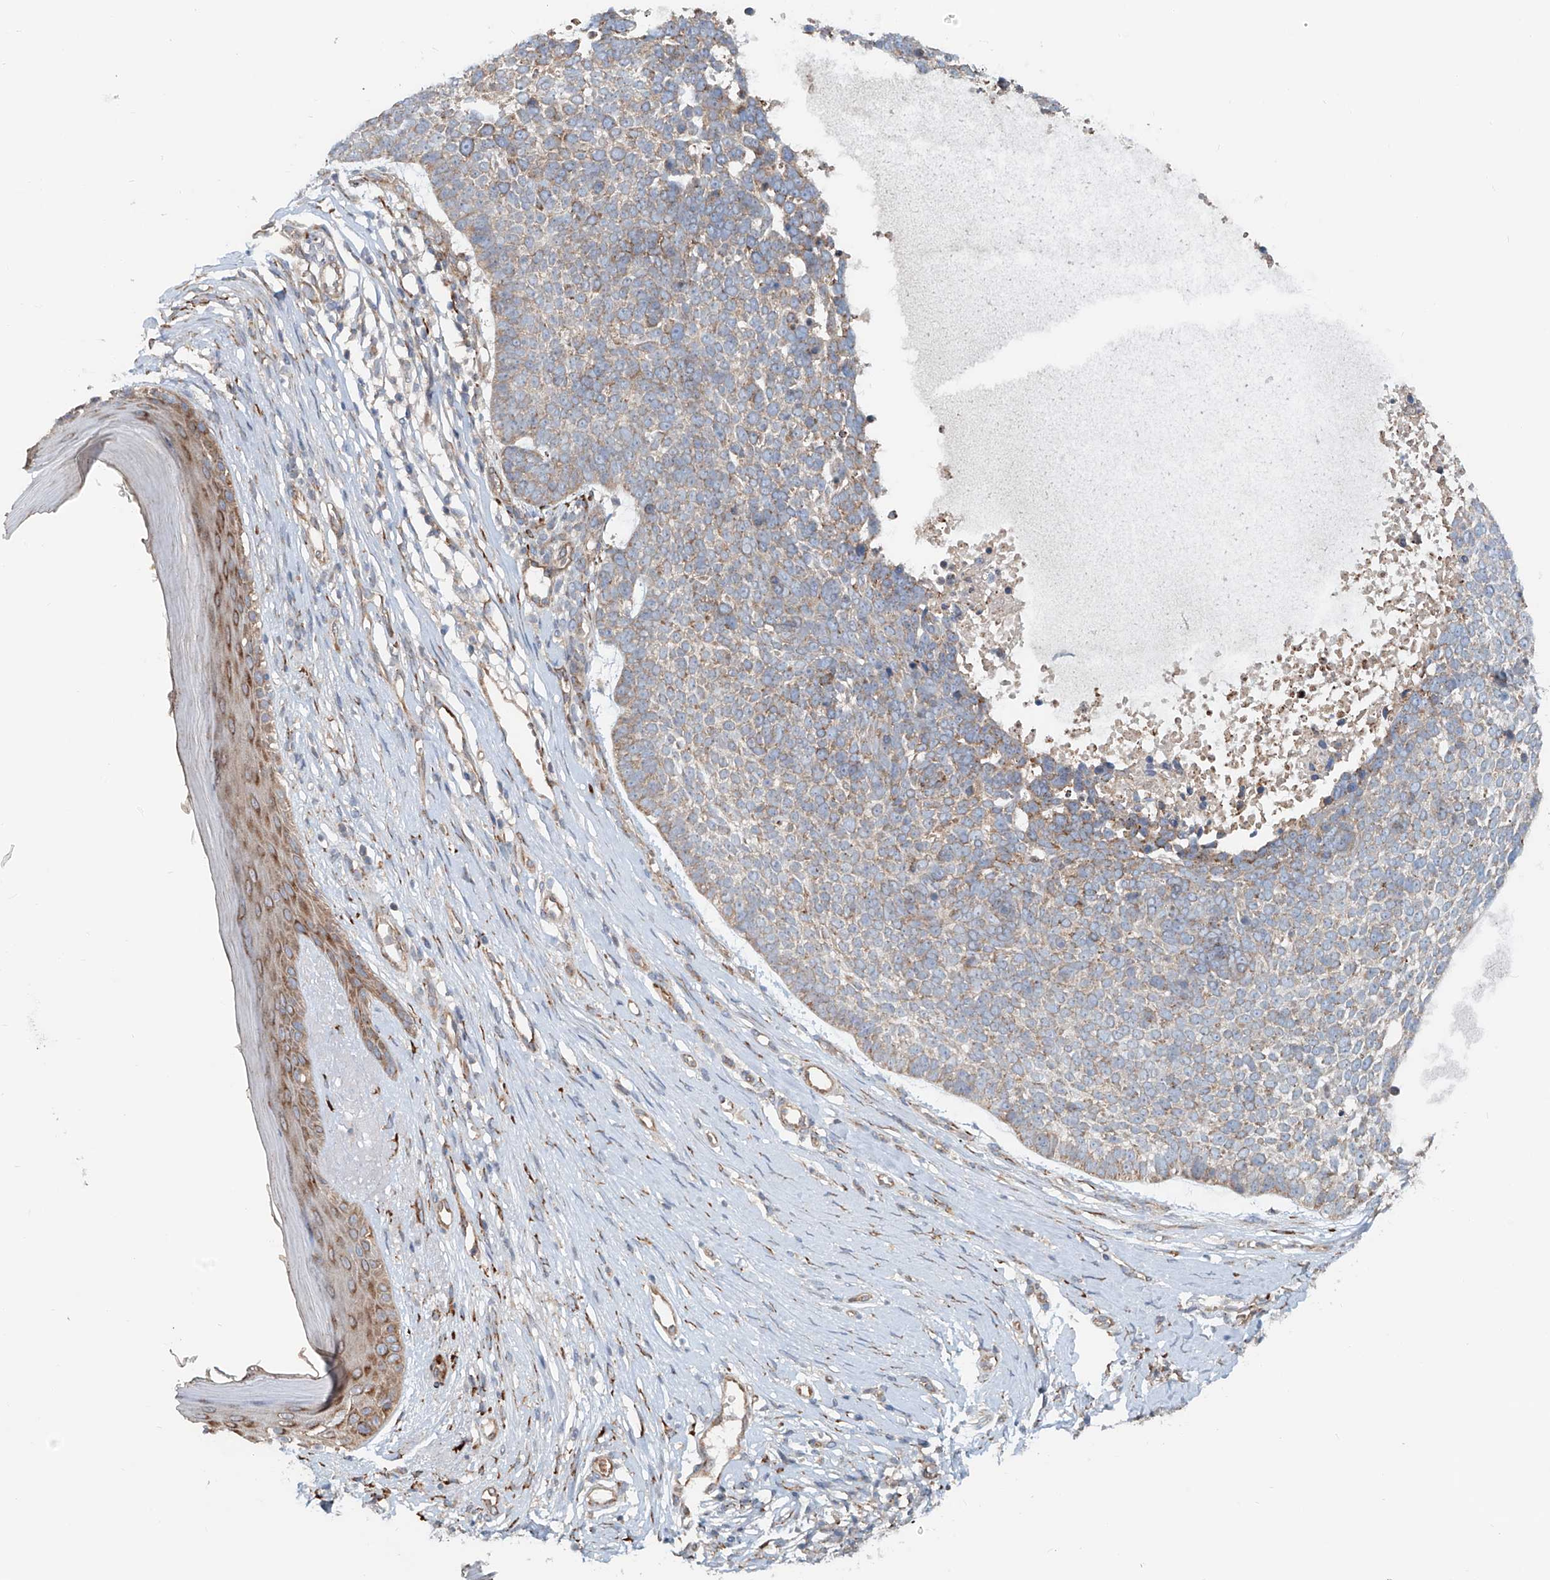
{"staining": {"intensity": "weak", "quantity": "25%-75%", "location": "cytoplasmic/membranous"}, "tissue": "skin cancer", "cell_type": "Tumor cells", "image_type": "cancer", "snomed": [{"axis": "morphology", "description": "Basal cell carcinoma"}, {"axis": "topography", "description": "Skin"}], "caption": "A histopathology image showing weak cytoplasmic/membranous positivity in approximately 25%-75% of tumor cells in skin cancer, as visualized by brown immunohistochemical staining.", "gene": "SNAP29", "patient": {"sex": "female", "age": 81}}